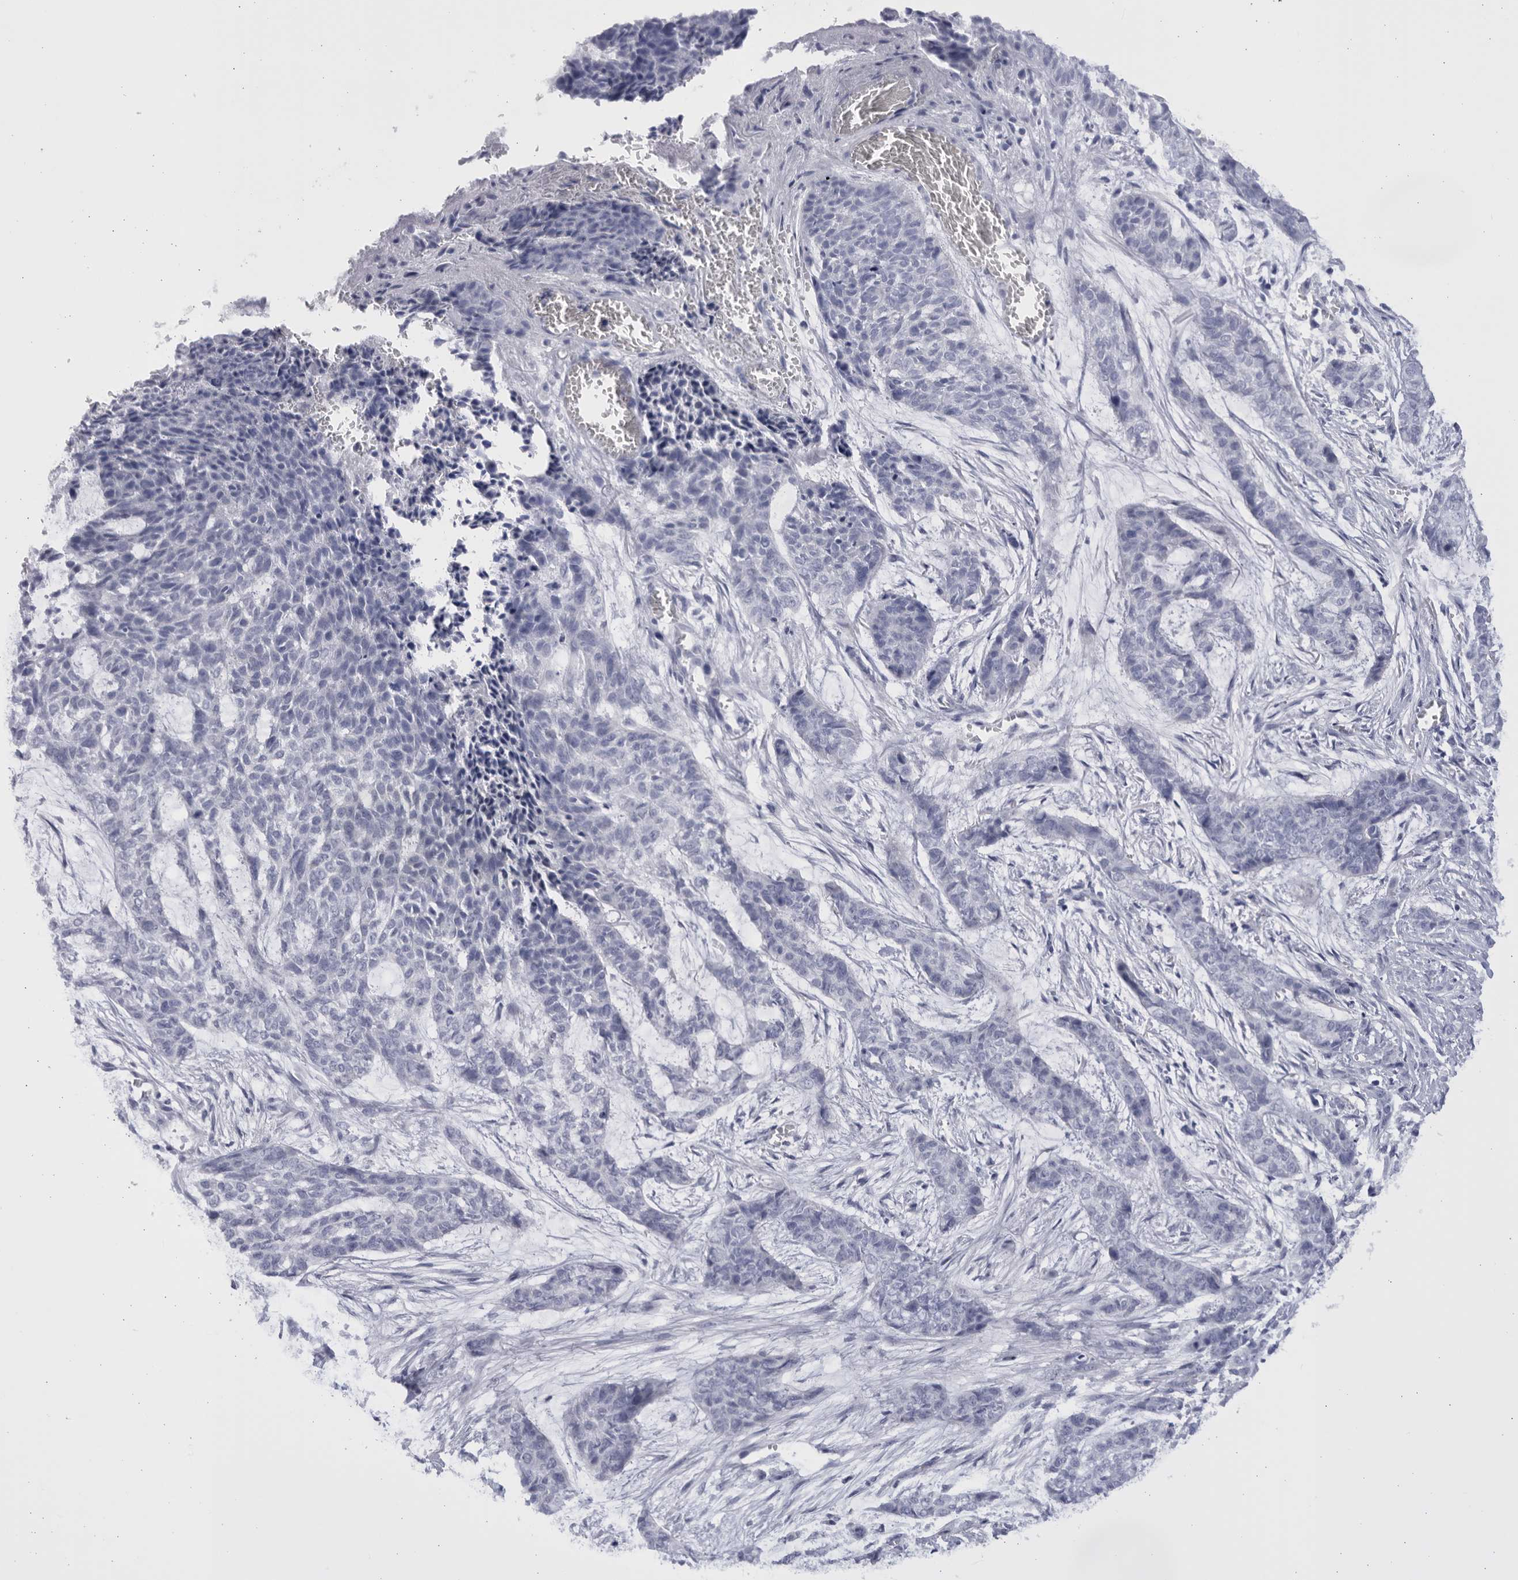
{"staining": {"intensity": "negative", "quantity": "none", "location": "none"}, "tissue": "skin cancer", "cell_type": "Tumor cells", "image_type": "cancer", "snomed": [{"axis": "morphology", "description": "Basal cell carcinoma"}, {"axis": "topography", "description": "Skin"}], "caption": "This is an immunohistochemistry (IHC) histopathology image of human skin basal cell carcinoma. There is no positivity in tumor cells.", "gene": "CCDC181", "patient": {"sex": "female", "age": 64}}